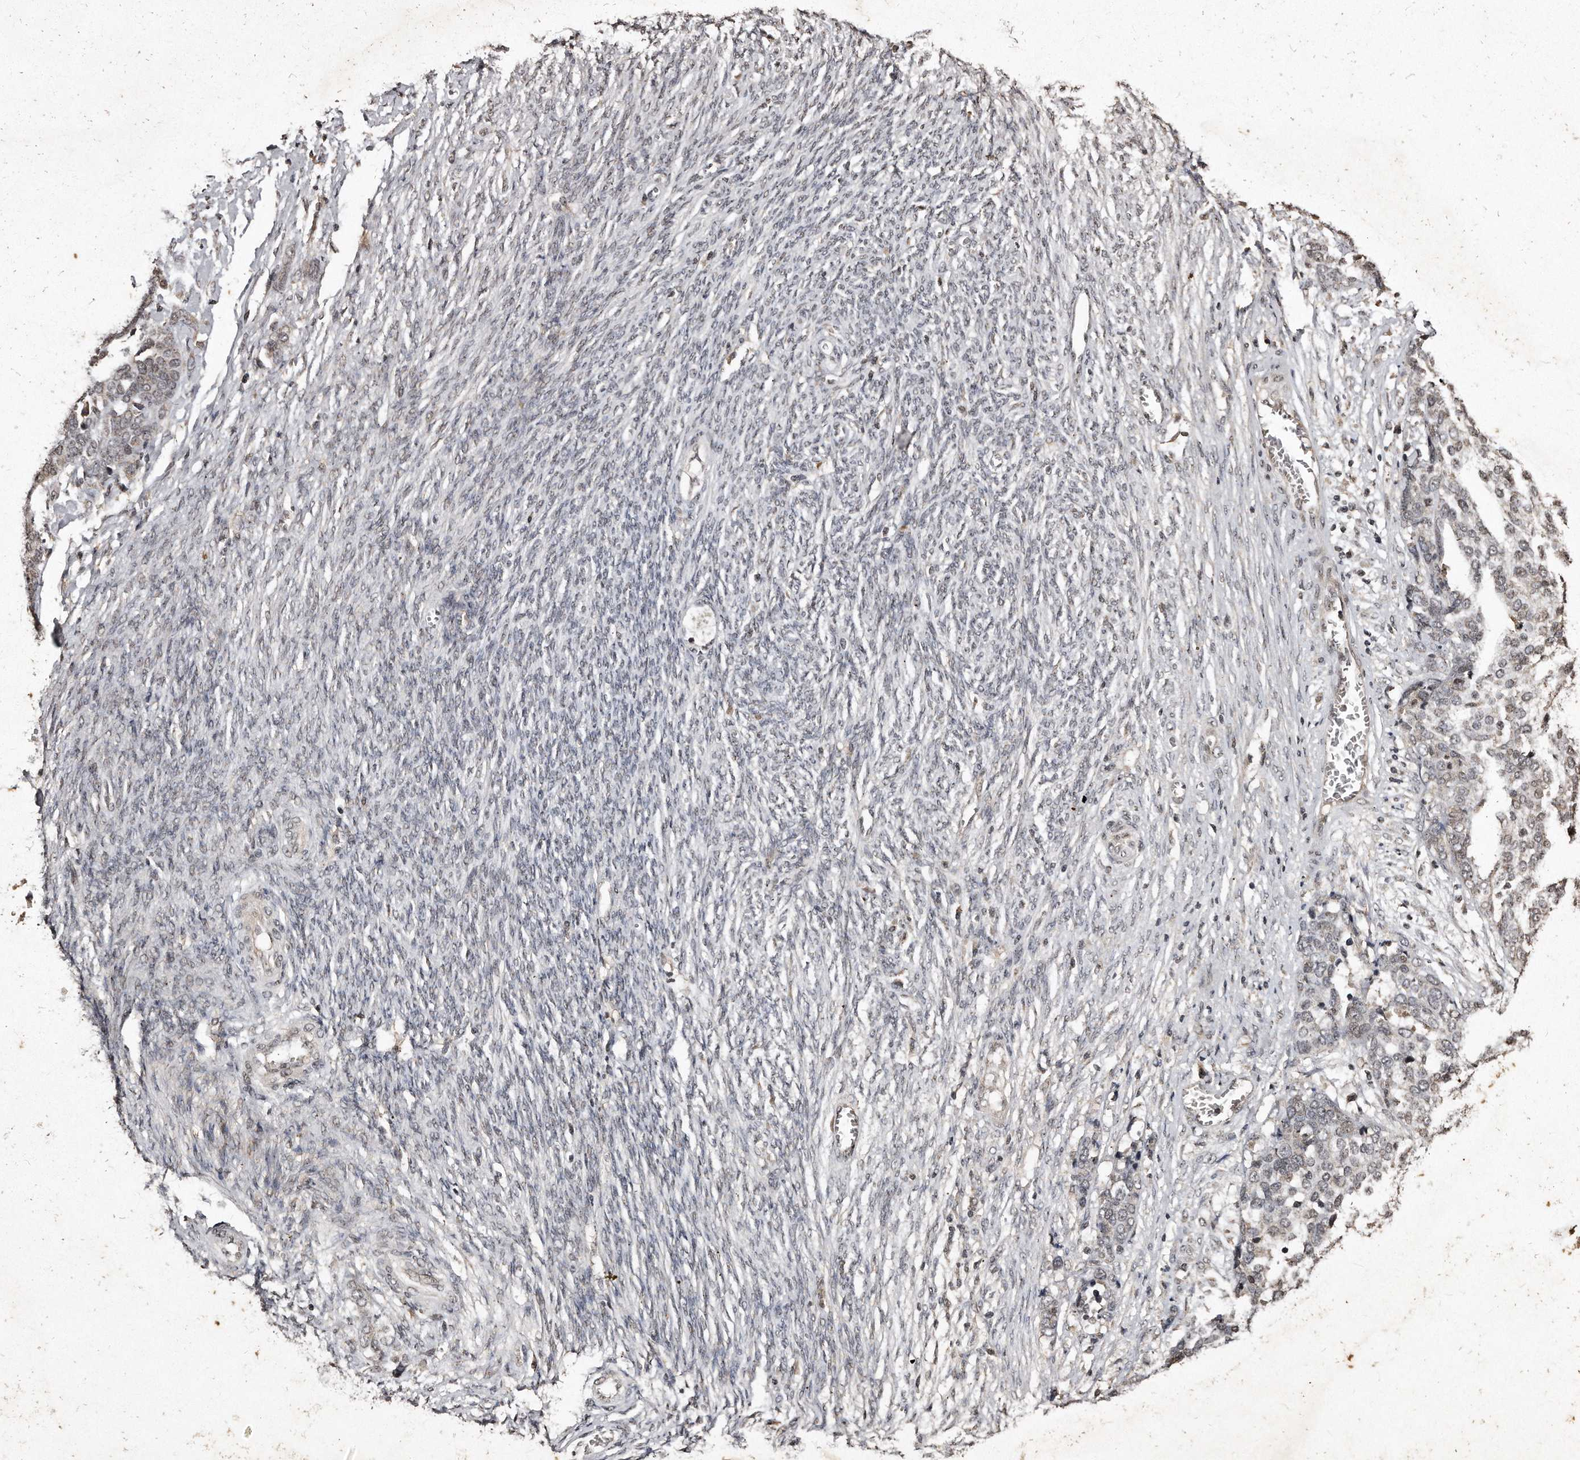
{"staining": {"intensity": "weak", "quantity": "<25%", "location": "cytoplasmic/membranous,nuclear"}, "tissue": "ovarian cancer", "cell_type": "Tumor cells", "image_type": "cancer", "snomed": [{"axis": "morphology", "description": "Cystadenocarcinoma, serous, NOS"}, {"axis": "topography", "description": "Ovary"}], "caption": "The micrograph exhibits no significant positivity in tumor cells of ovarian cancer.", "gene": "TSHR", "patient": {"sex": "female", "age": 44}}